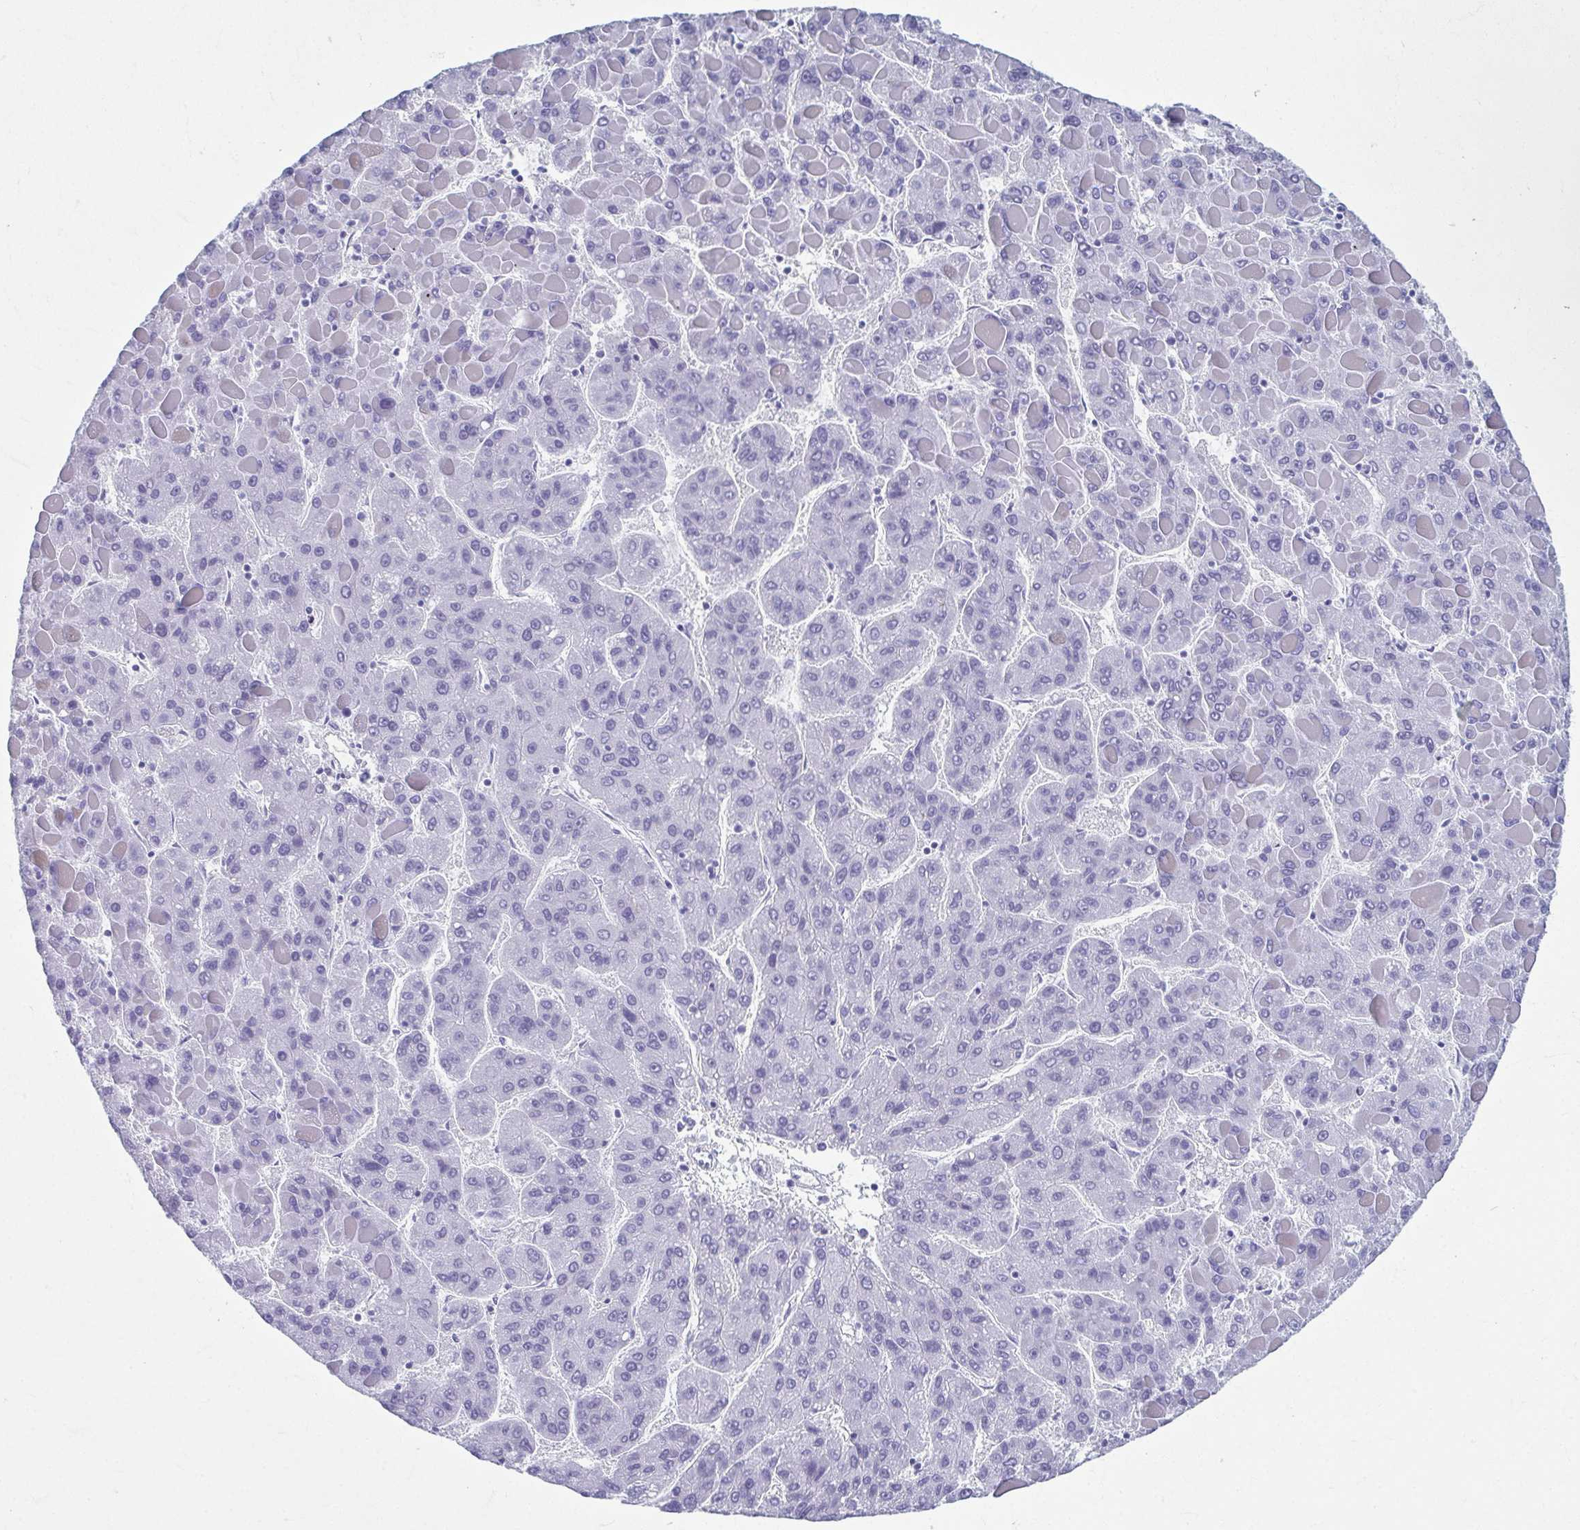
{"staining": {"intensity": "negative", "quantity": "none", "location": "none"}, "tissue": "liver cancer", "cell_type": "Tumor cells", "image_type": "cancer", "snomed": [{"axis": "morphology", "description": "Carcinoma, Hepatocellular, NOS"}, {"axis": "topography", "description": "Liver"}], "caption": "An image of liver cancer (hepatocellular carcinoma) stained for a protein reveals no brown staining in tumor cells. (Stains: DAB IHC with hematoxylin counter stain, Microscopy: brightfield microscopy at high magnification).", "gene": "TCEAL3", "patient": {"sex": "female", "age": 82}}